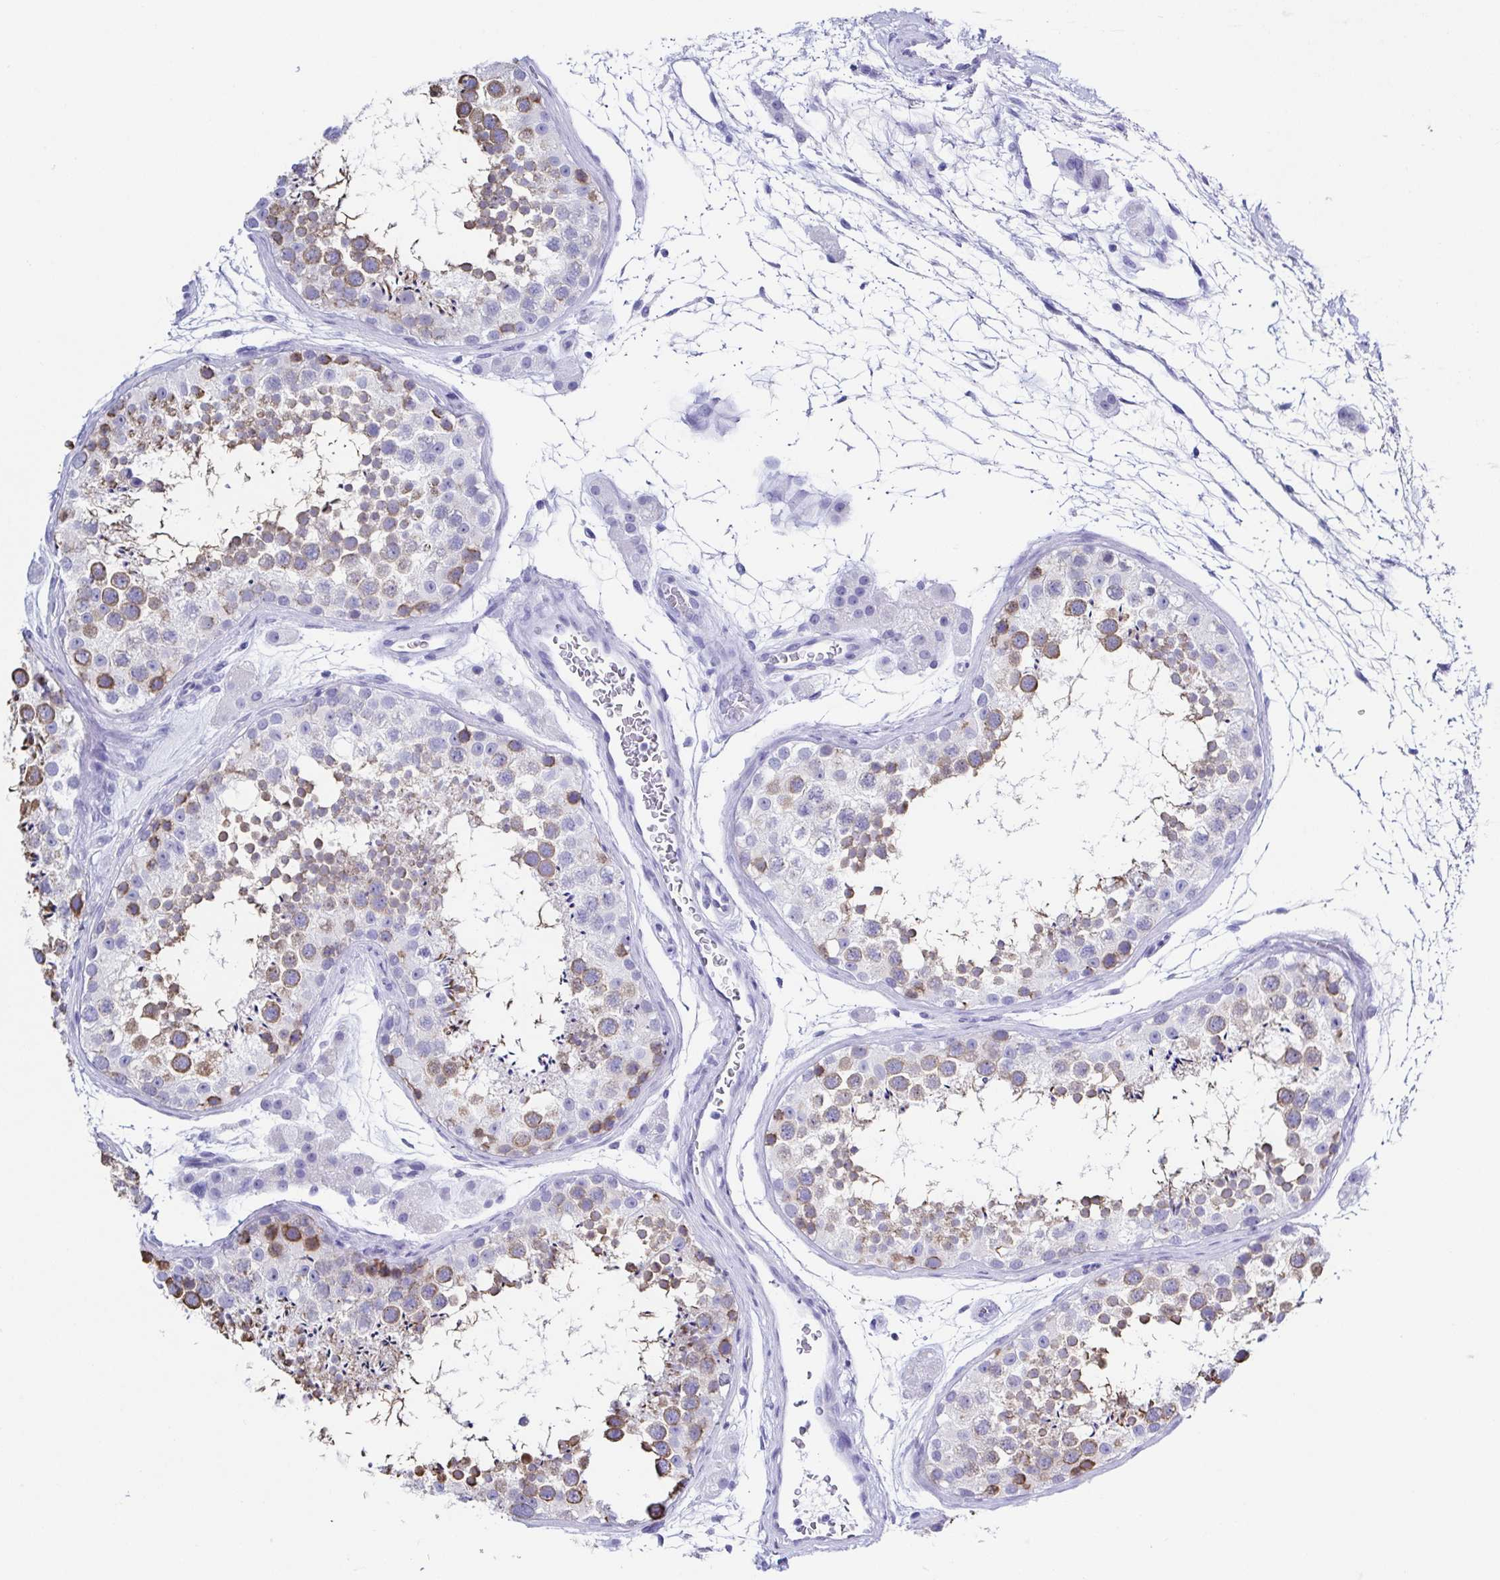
{"staining": {"intensity": "moderate", "quantity": "25%-75%", "location": "cytoplasmic/membranous"}, "tissue": "testis", "cell_type": "Cells in seminiferous ducts", "image_type": "normal", "snomed": [{"axis": "morphology", "description": "Normal tissue, NOS"}, {"axis": "topography", "description": "Testis"}], "caption": "DAB (3,3'-diaminobenzidine) immunohistochemical staining of benign human testis shows moderate cytoplasmic/membranous protein staining in approximately 25%-75% of cells in seminiferous ducts.", "gene": "TNNT2", "patient": {"sex": "male", "age": 41}}